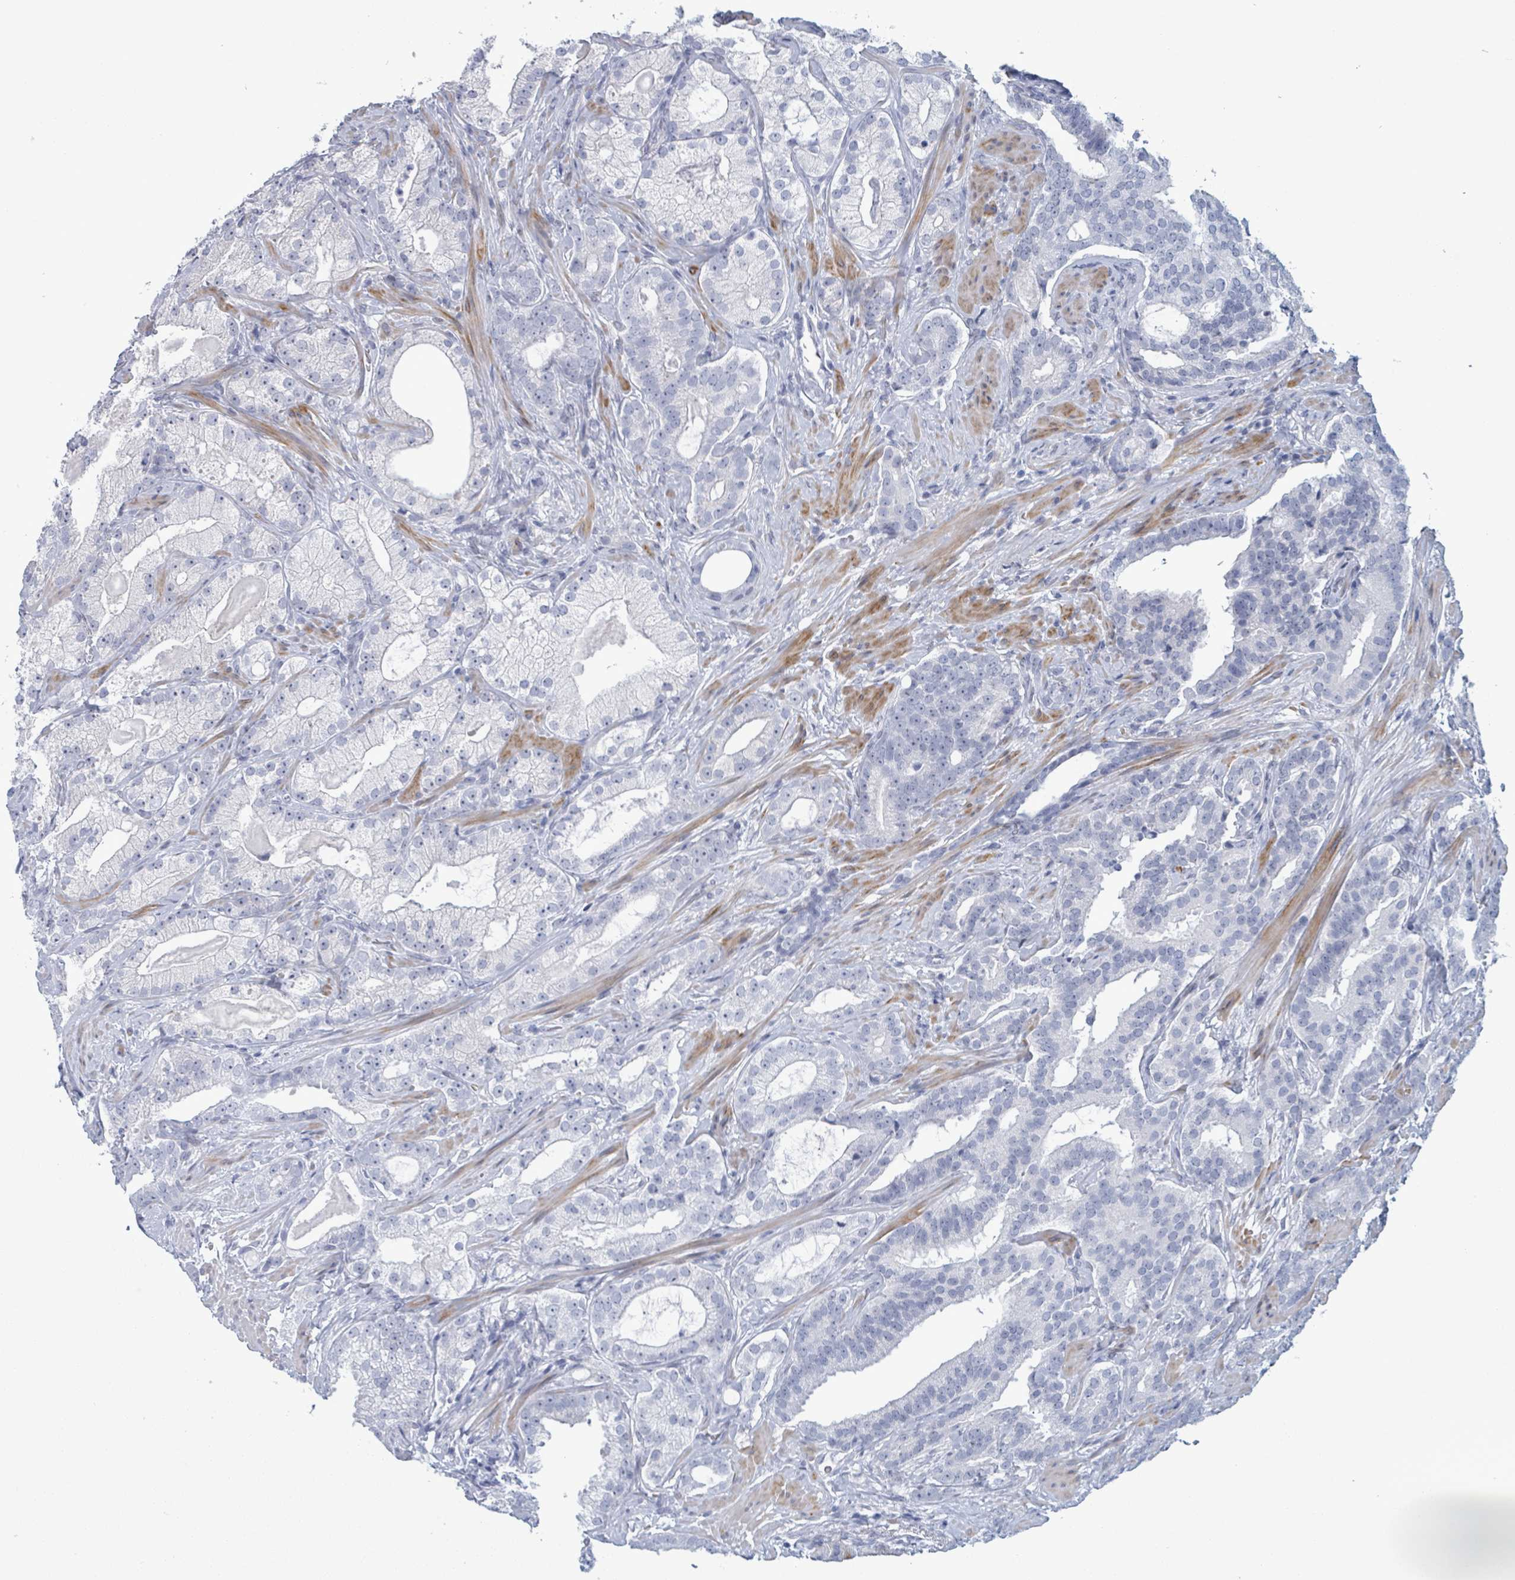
{"staining": {"intensity": "negative", "quantity": "none", "location": "none"}, "tissue": "prostate cancer", "cell_type": "Tumor cells", "image_type": "cancer", "snomed": [{"axis": "morphology", "description": "Adenocarcinoma, High grade"}, {"axis": "topography", "description": "Prostate"}], "caption": "Prostate adenocarcinoma (high-grade) stained for a protein using immunohistochemistry exhibits no positivity tumor cells.", "gene": "ZNF771", "patient": {"sex": "male", "age": 64}}